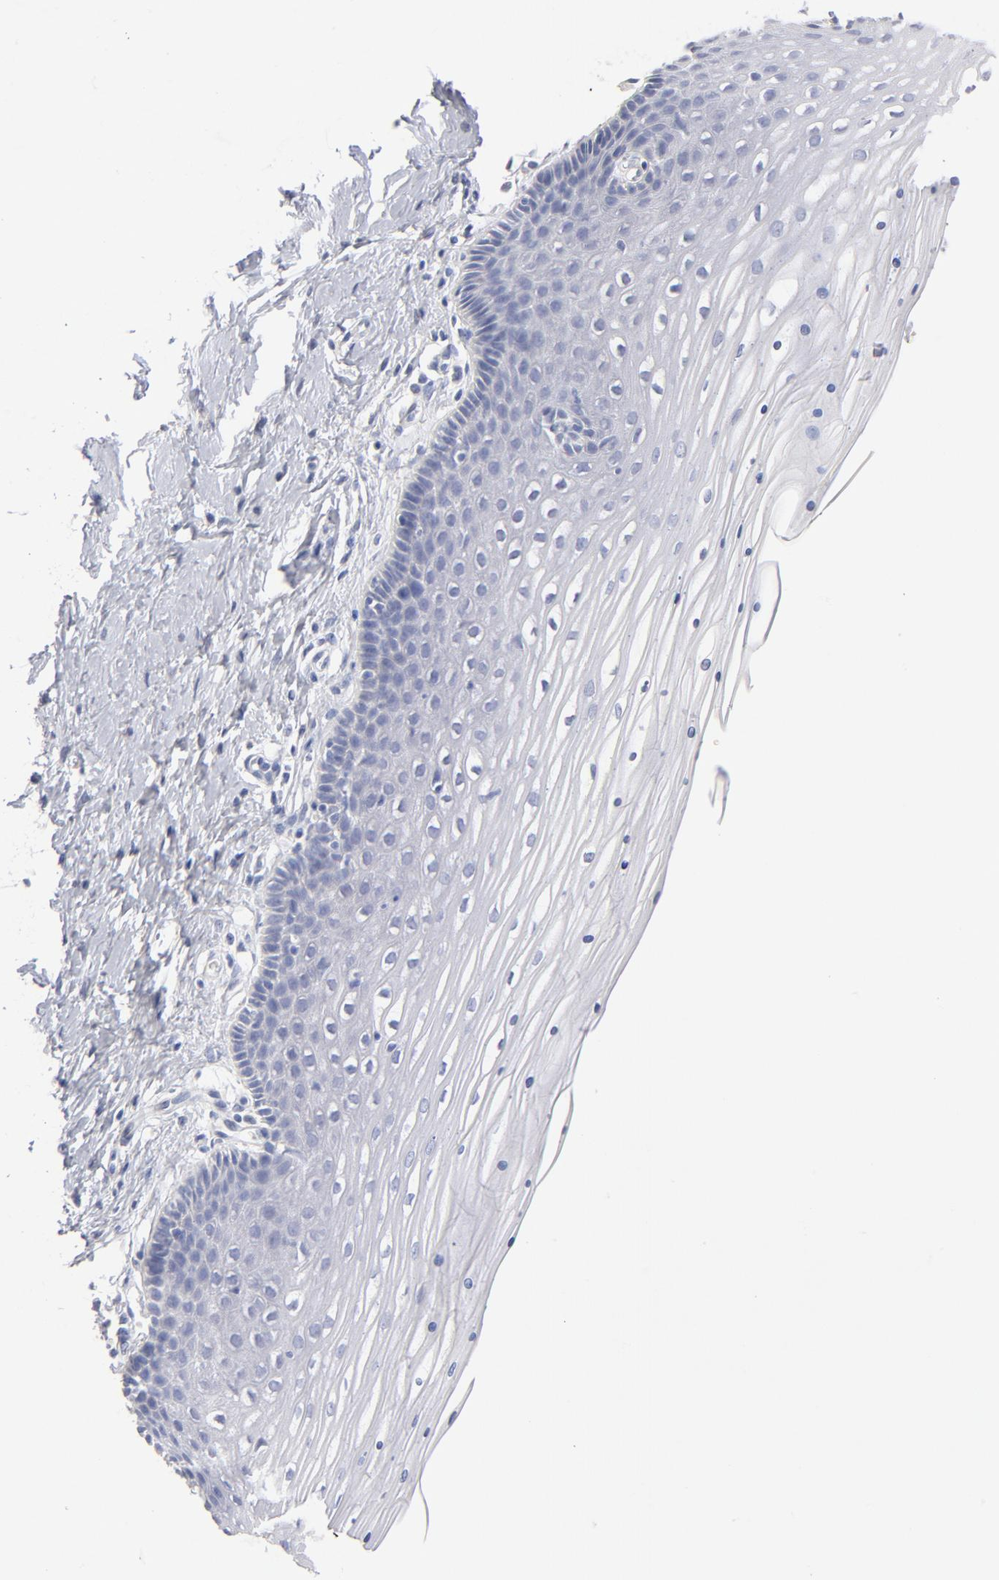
{"staining": {"intensity": "negative", "quantity": "none", "location": "none"}, "tissue": "cervix", "cell_type": "Glandular cells", "image_type": "normal", "snomed": [{"axis": "morphology", "description": "Normal tissue, NOS"}, {"axis": "topography", "description": "Cervix"}], "caption": "Immunohistochemistry (IHC) of benign cervix demonstrates no staining in glandular cells. (DAB immunohistochemistry with hematoxylin counter stain).", "gene": "MID1", "patient": {"sex": "female", "age": 39}}